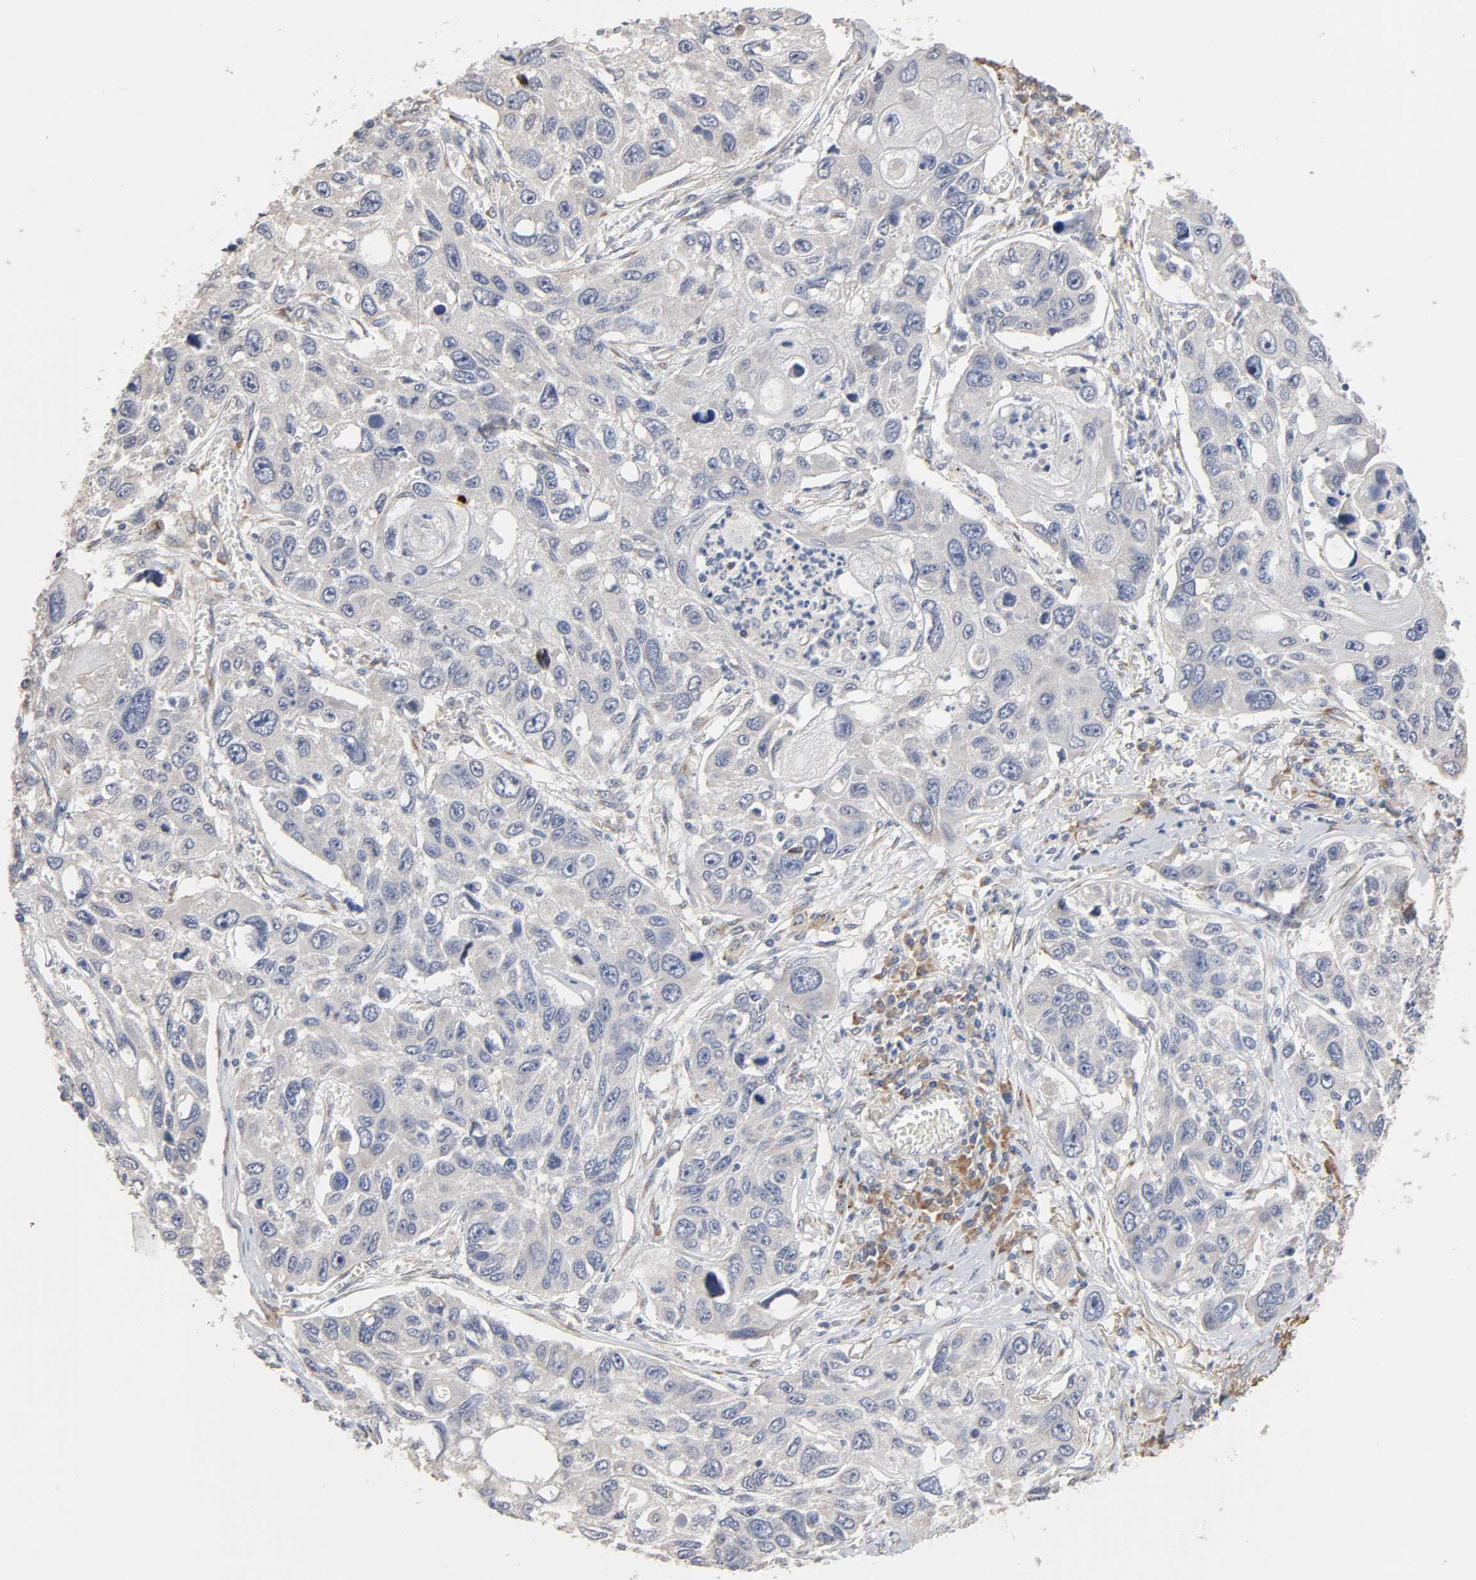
{"staining": {"intensity": "negative", "quantity": "none", "location": "none"}, "tissue": "lung cancer", "cell_type": "Tumor cells", "image_type": "cancer", "snomed": [{"axis": "morphology", "description": "Squamous cell carcinoma, NOS"}, {"axis": "topography", "description": "Lung"}], "caption": "This is an immunohistochemistry photomicrograph of lung cancer (squamous cell carcinoma). There is no staining in tumor cells.", "gene": "HDLBP", "patient": {"sex": "male", "age": 71}}